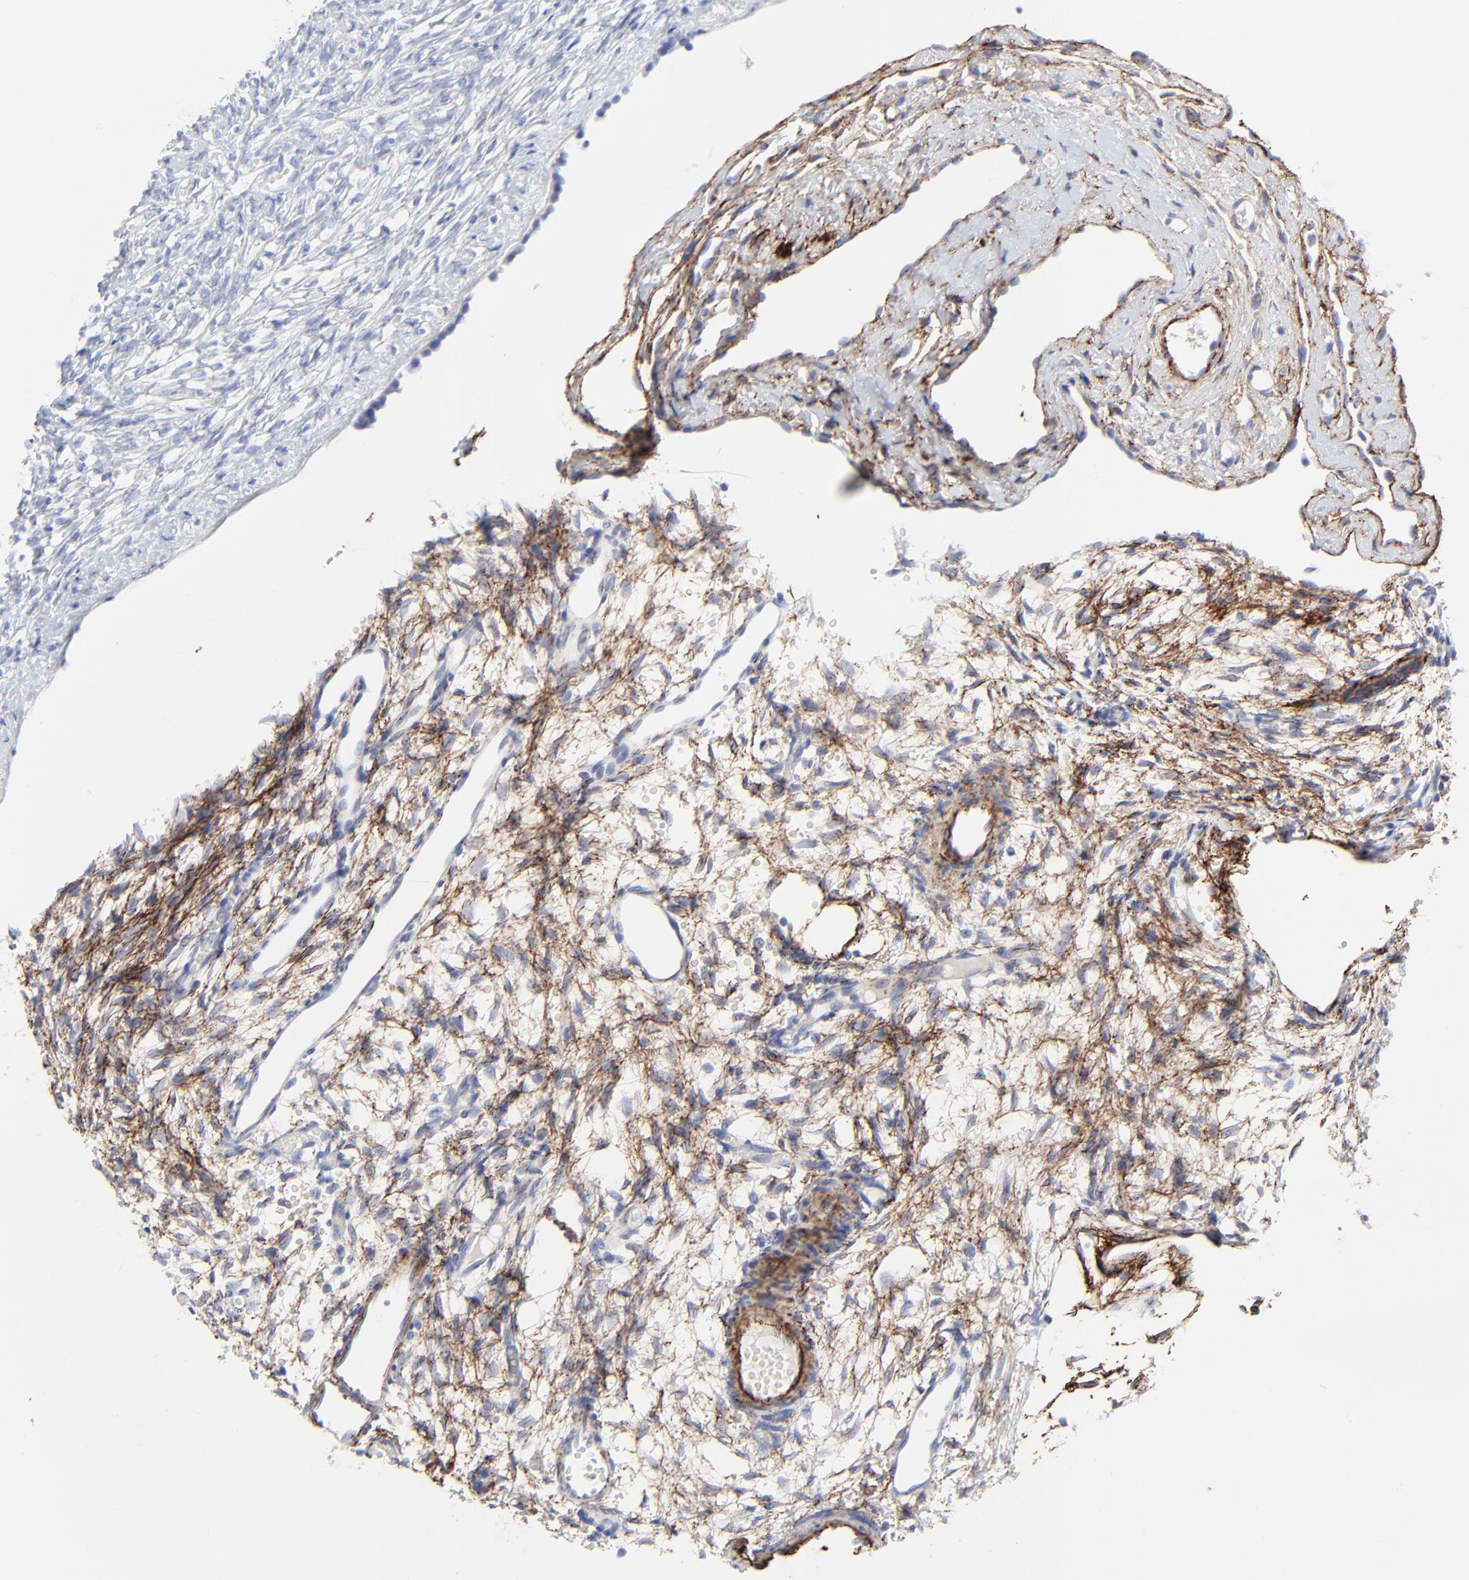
{"staining": {"intensity": "moderate", "quantity": ">75%", "location": "cytoplasmic/membranous"}, "tissue": "ovary", "cell_type": "Ovarian stroma cells", "image_type": "normal", "snomed": [{"axis": "morphology", "description": "Normal tissue, NOS"}, {"axis": "topography", "description": "Ovary"}], "caption": "The photomicrograph displays staining of unremarkable ovary, revealing moderate cytoplasmic/membranous protein expression (brown color) within ovarian stroma cells. The staining is performed using DAB brown chromogen to label protein expression. The nuclei are counter-stained blue using hematoxylin.", "gene": "FBLN2", "patient": {"sex": "female", "age": 35}}